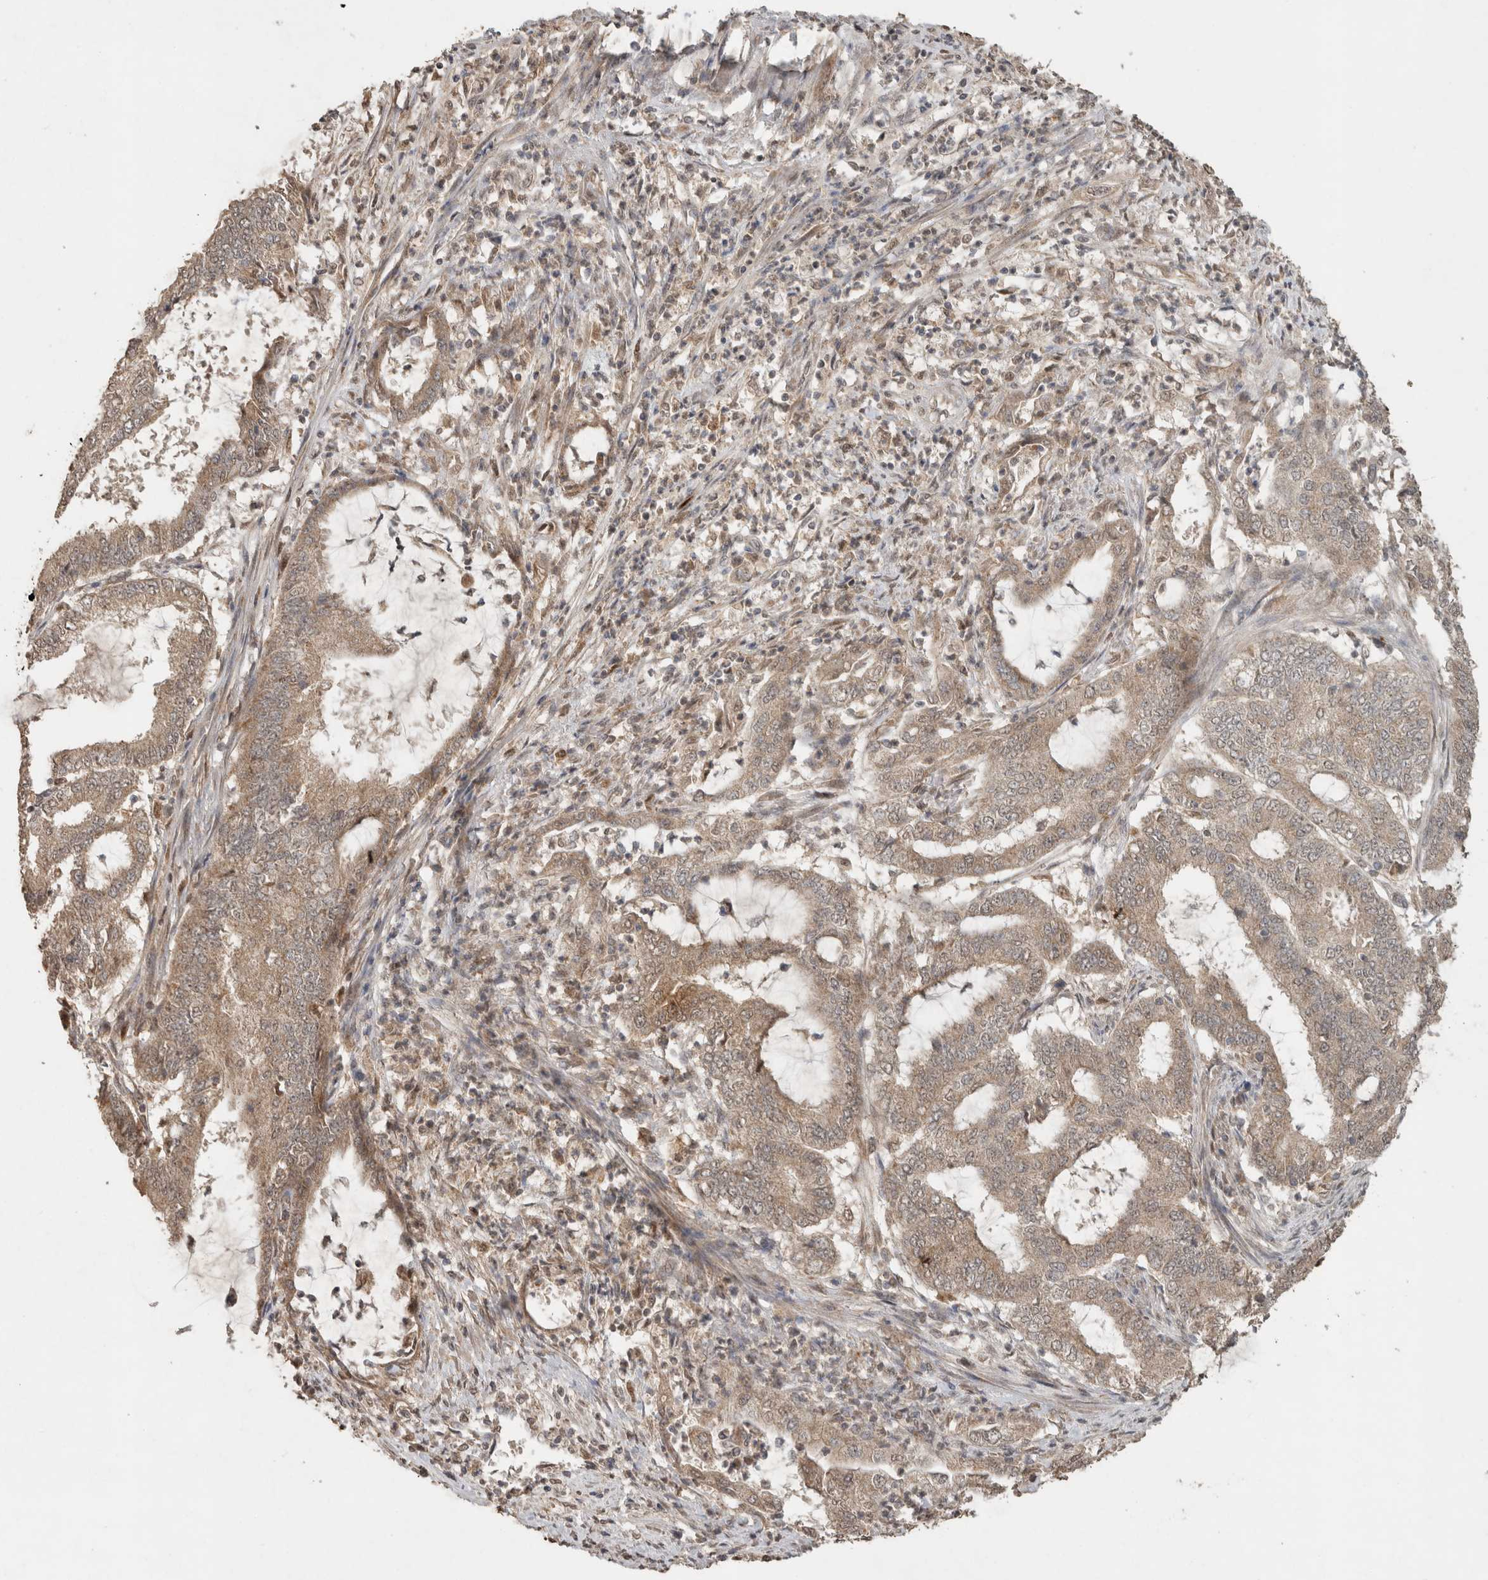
{"staining": {"intensity": "weak", "quantity": ">75%", "location": "cytoplasmic/membranous"}, "tissue": "endometrial cancer", "cell_type": "Tumor cells", "image_type": "cancer", "snomed": [{"axis": "morphology", "description": "Adenocarcinoma, NOS"}, {"axis": "topography", "description": "Endometrium"}], "caption": "Immunohistochemistry (IHC) micrograph of neoplastic tissue: human adenocarcinoma (endometrial) stained using IHC demonstrates low levels of weak protein expression localized specifically in the cytoplasmic/membranous of tumor cells, appearing as a cytoplasmic/membranous brown color.", "gene": "FAM3A", "patient": {"sex": "female", "age": 51}}